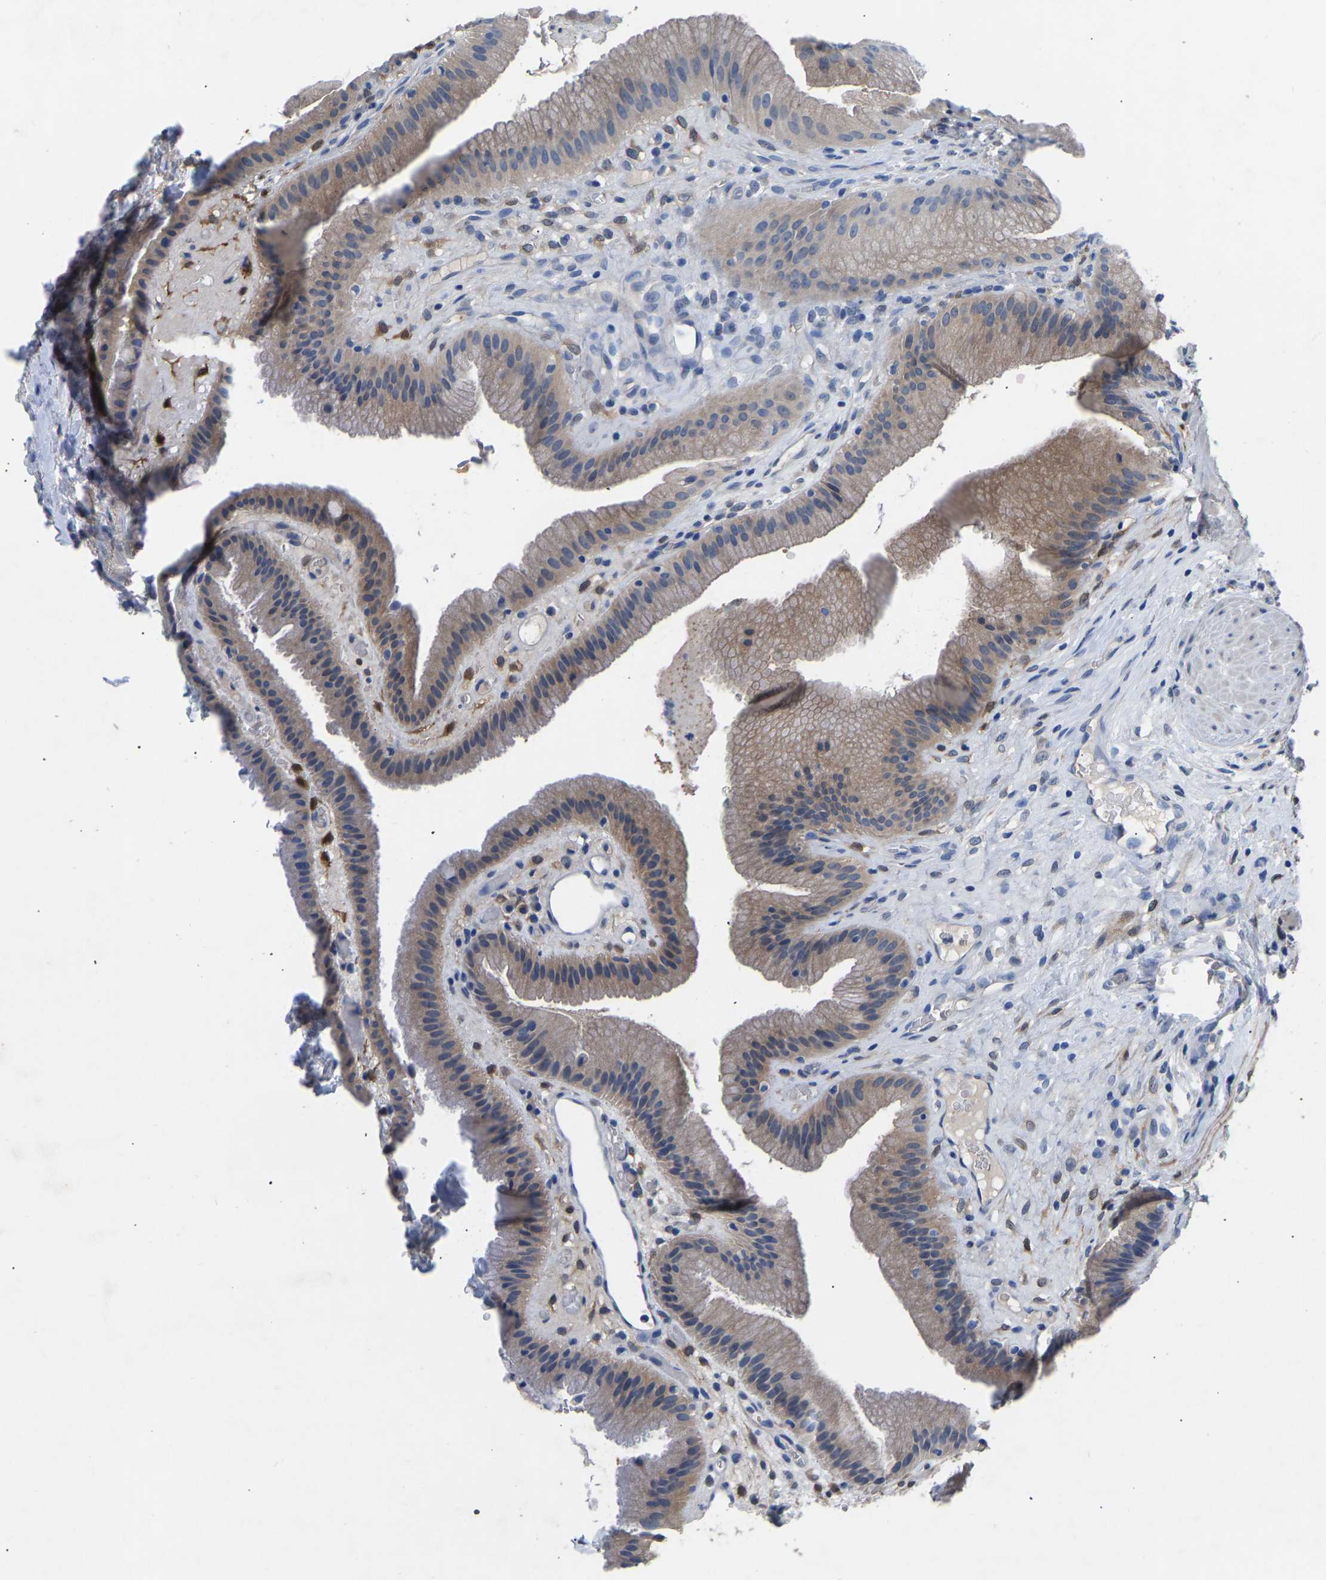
{"staining": {"intensity": "moderate", "quantity": ">75%", "location": "cytoplasmic/membranous"}, "tissue": "gallbladder", "cell_type": "Glandular cells", "image_type": "normal", "snomed": [{"axis": "morphology", "description": "Normal tissue, NOS"}, {"axis": "topography", "description": "Gallbladder"}], "caption": "This image reveals IHC staining of normal gallbladder, with medium moderate cytoplasmic/membranous staining in about >75% of glandular cells.", "gene": "RBP1", "patient": {"sex": "male", "age": 49}}